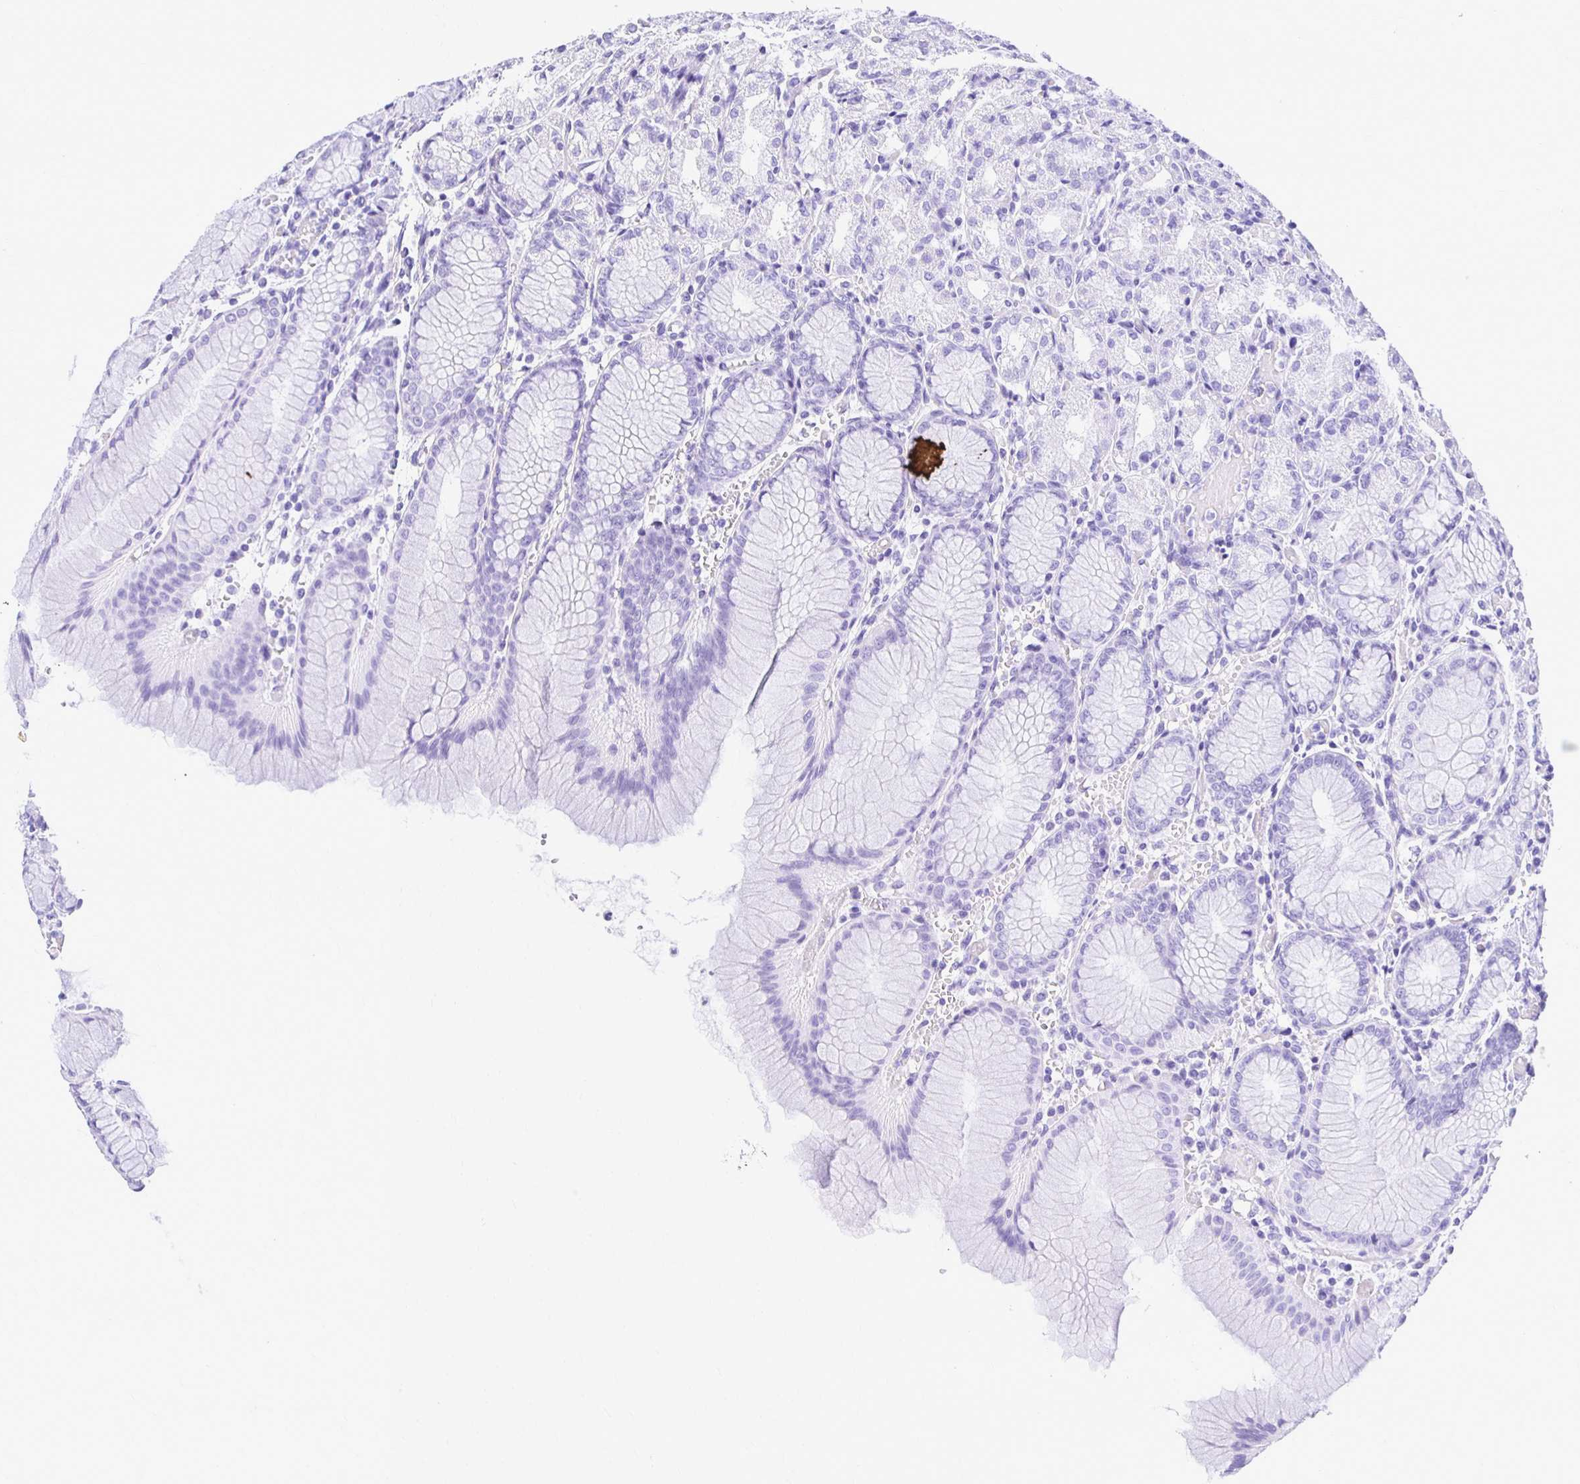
{"staining": {"intensity": "negative", "quantity": "none", "location": "none"}, "tissue": "stomach", "cell_type": "Glandular cells", "image_type": "normal", "snomed": [{"axis": "morphology", "description": "Normal tissue, NOS"}, {"axis": "topography", "description": "Stomach"}], "caption": "The IHC image has no significant positivity in glandular cells of stomach.", "gene": "TAF1D", "patient": {"sex": "female", "age": 57}}